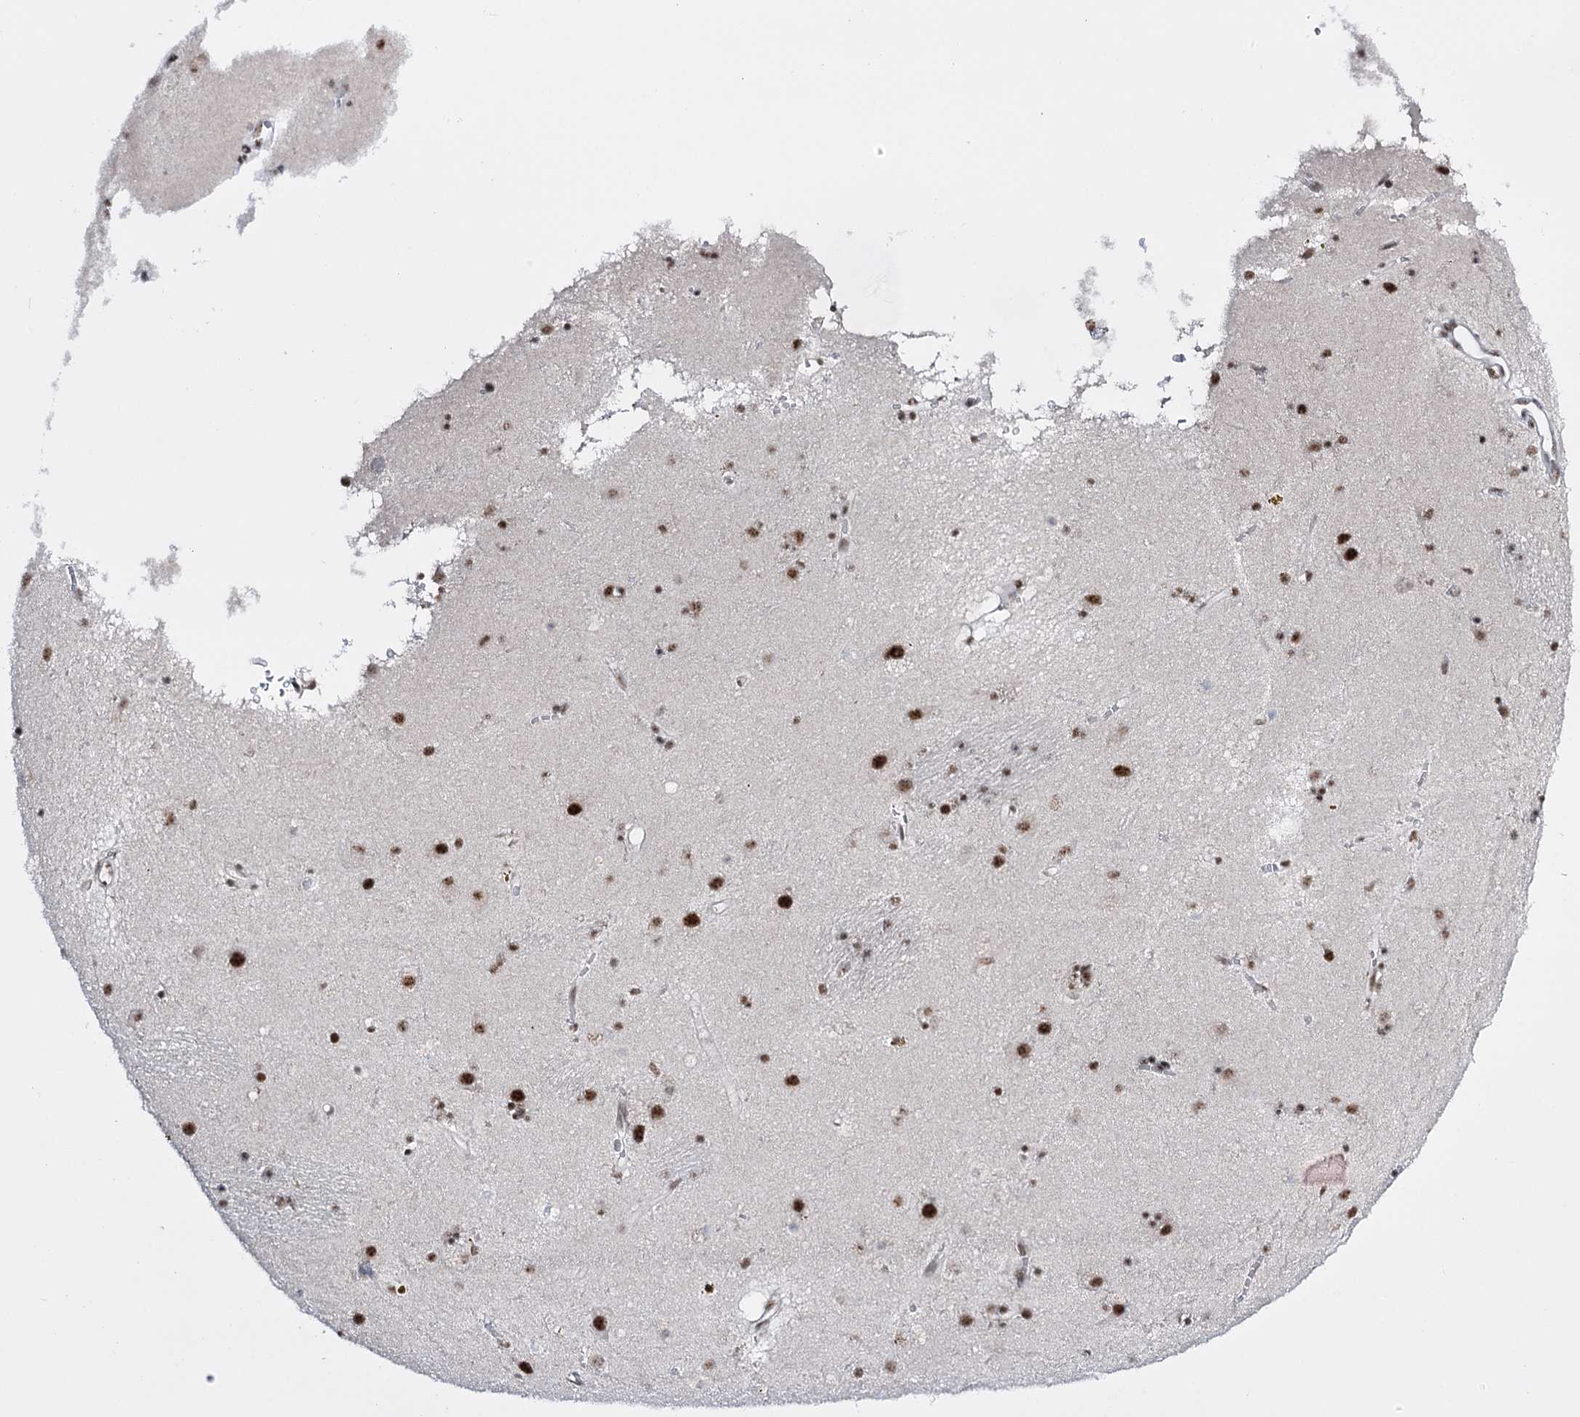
{"staining": {"intensity": "weak", "quantity": "25%-75%", "location": "nuclear"}, "tissue": "caudate", "cell_type": "Glial cells", "image_type": "normal", "snomed": [{"axis": "morphology", "description": "Normal tissue, NOS"}, {"axis": "topography", "description": "Lateral ventricle wall"}], "caption": "Caudate stained with a brown dye reveals weak nuclear positive staining in approximately 25%-75% of glial cells.", "gene": "PRPF40A", "patient": {"sex": "male", "age": 70}}